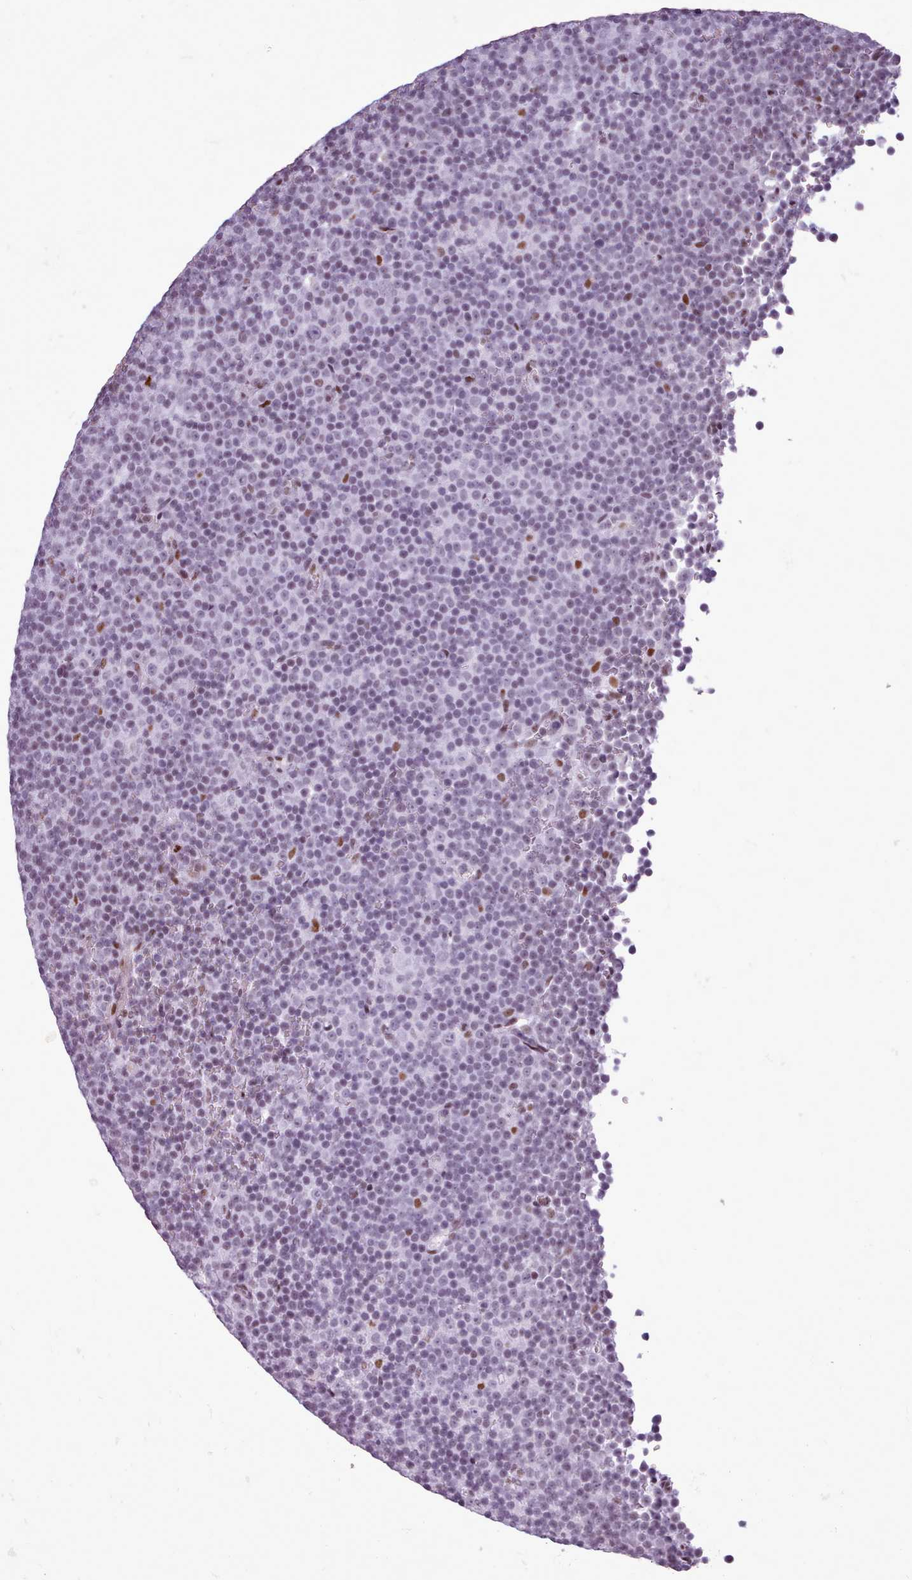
{"staining": {"intensity": "negative", "quantity": "none", "location": "none"}, "tissue": "lymphoma", "cell_type": "Tumor cells", "image_type": "cancer", "snomed": [{"axis": "morphology", "description": "Malignant lymphoma, non-Hodgkin's type, Low grade"}, {"axis": "topography", "description": "Lymph node"}], "caption": "Immunohistochemistry image of neoplastic tissue: human lymphoma stained with DAB shows no significant protein positivity in tumor cells. (DAB immunohistochemistry (IHC), high magnification).", "gene": "SRSF4", "patient": {"sex": "female", "age": 67}}